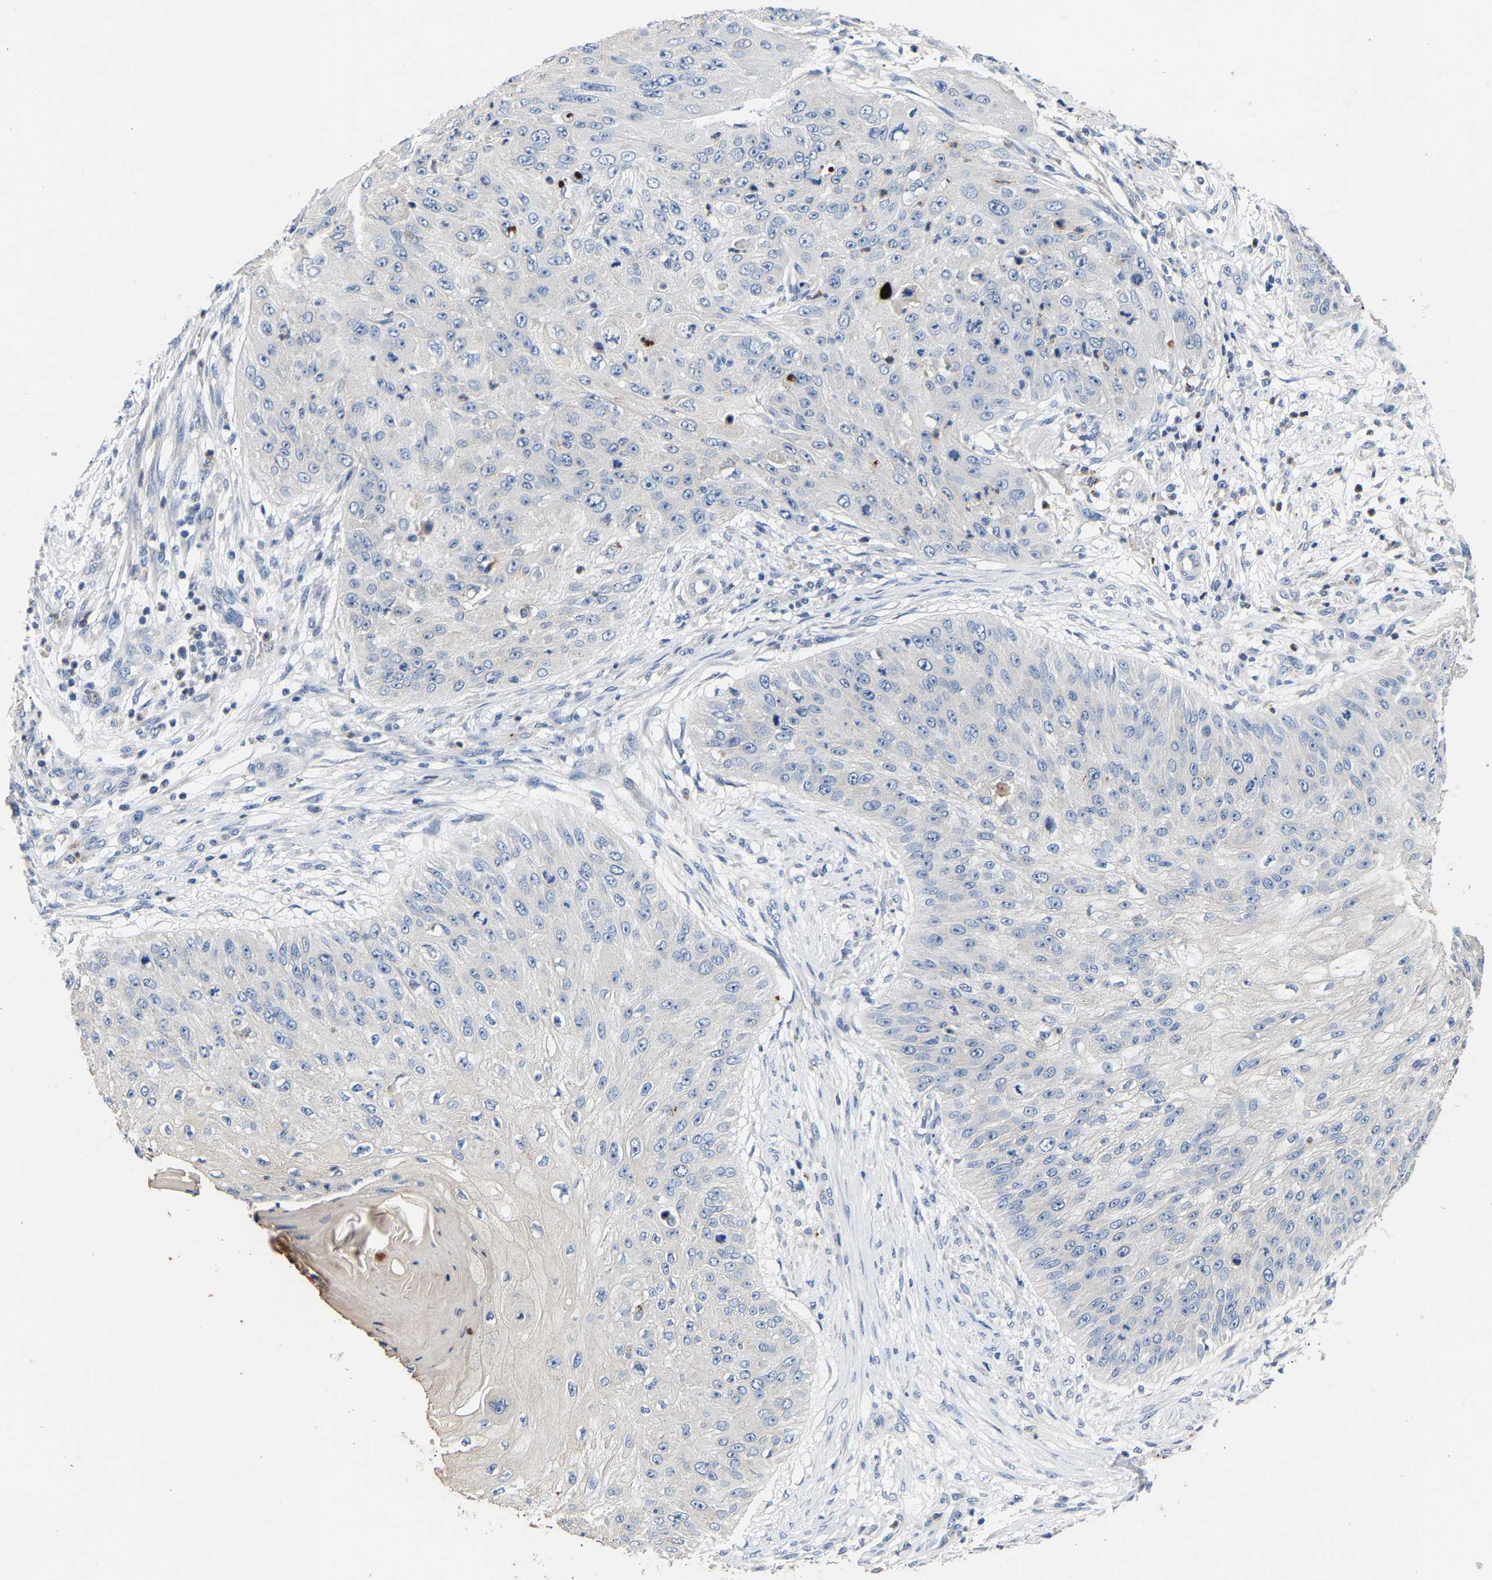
{"staining": {"intensity": "negative", "quantity": "none", "location": "none"}, "tissue": "skin cancer", "cell_type": "Tumor cells", "image_type": "cancer", "snomed": [{"axis": "morphology", "description": "Squamous cell carcinoma, NOS"}, {"axis": "topography", "description": "Skin"}], "caption": "Photomicrograph shows no protein staining in tumor cells of skin cancer tissue.", "gene": "CCDC171", "patient": {"sex": "female", "age": 80}}